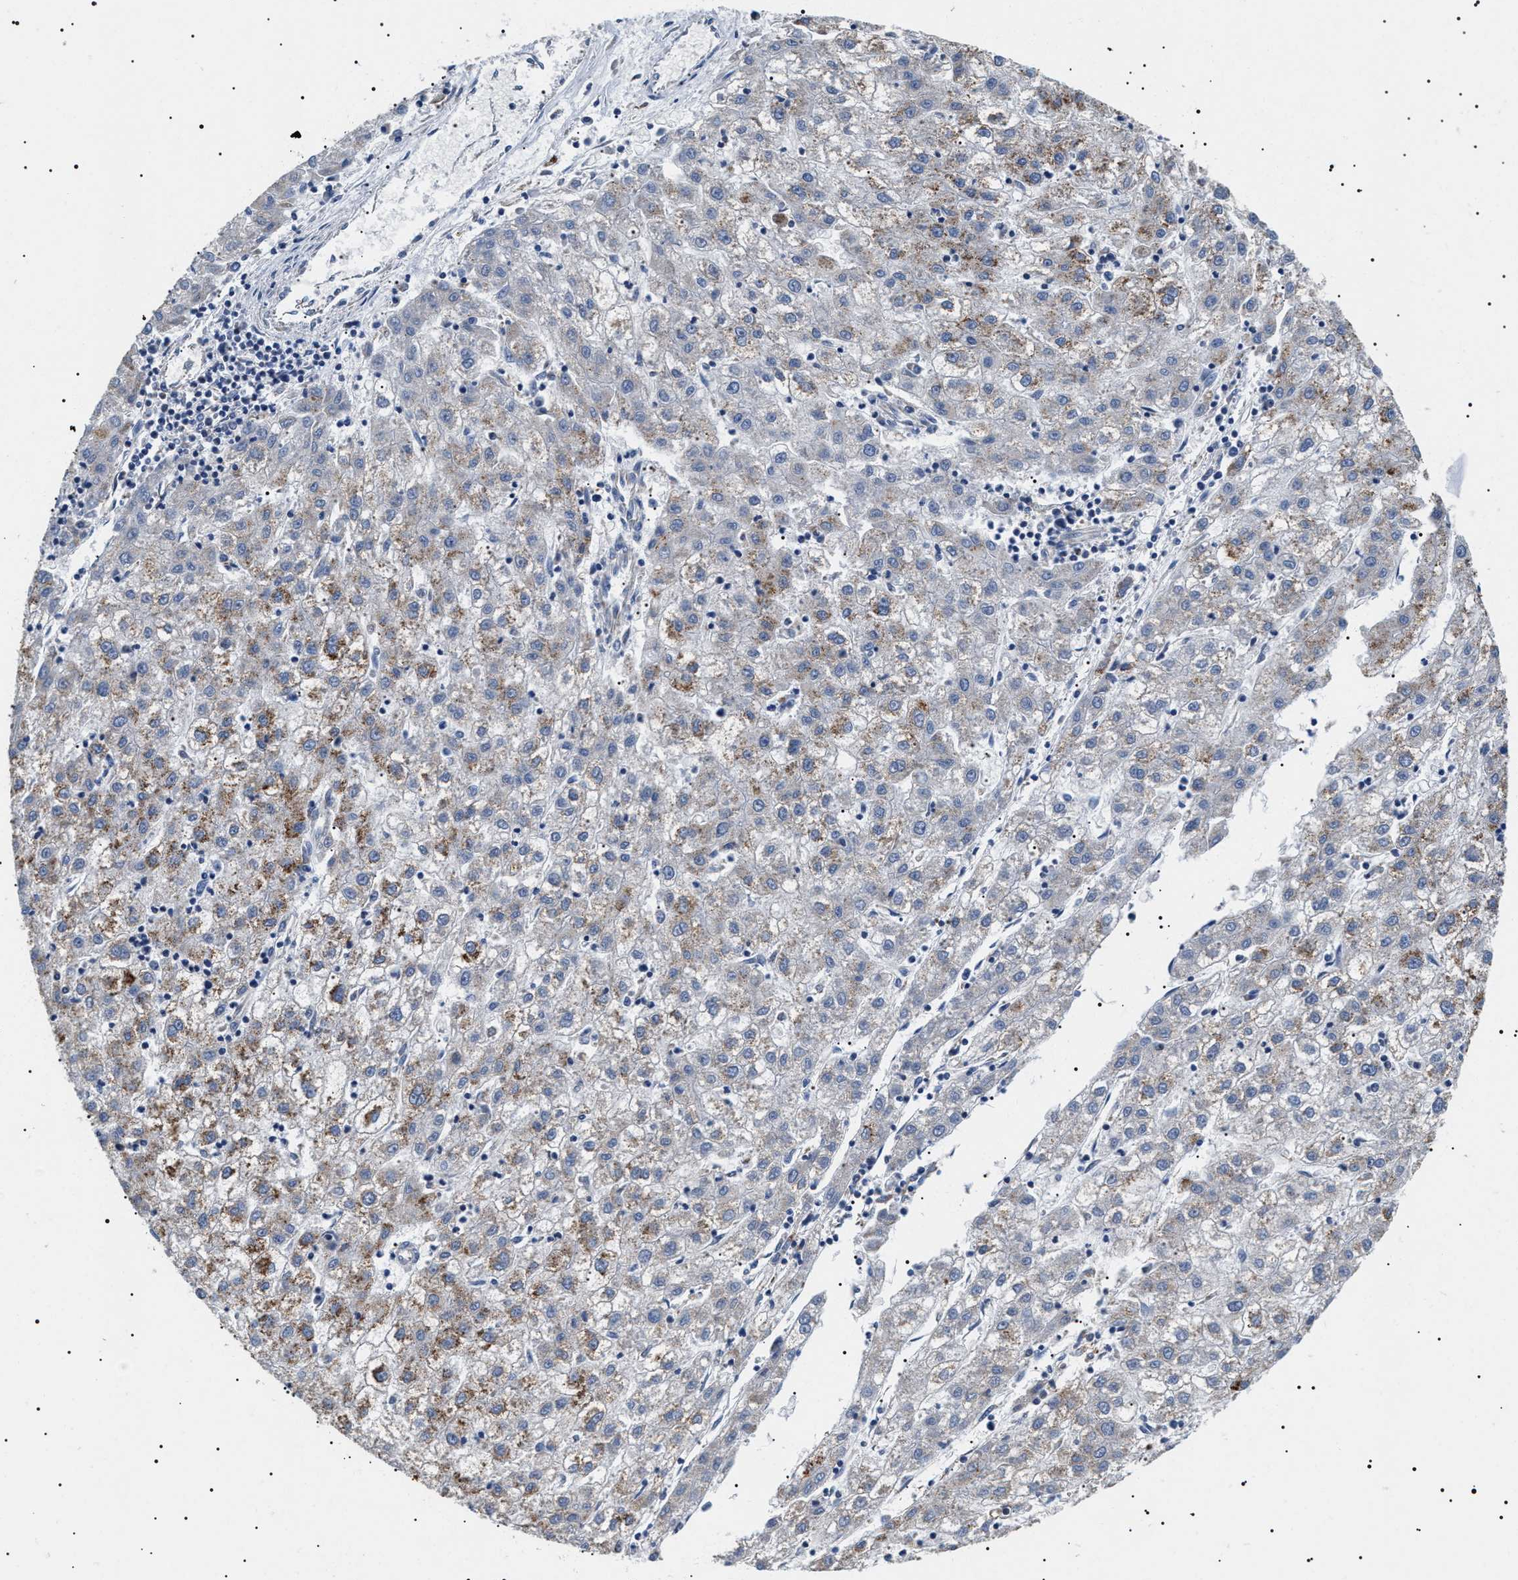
{"staining": {"intensity": "moderate", "quantity": "25%-75%", "location": "cytoplasmic/membranous"}, "tissue": "liver cancer", "cell_type": "Tumor cells", "image_type": "cancer", "snomed": [{"axis": "morphology", "description": "Carcinoma, Hepatocellular, NOS"}, {"axis": "topography", "description": "Liver"}], "caption": "Moderate cytoplasmic/membranous positivity for a protein is seen in about 25%-75% of tumor cells of hepatocellular carcinoma (liver) using immunohistochemistry.", "gene": "TMEM222", "patient": {"sex": "male", "age": 72}}